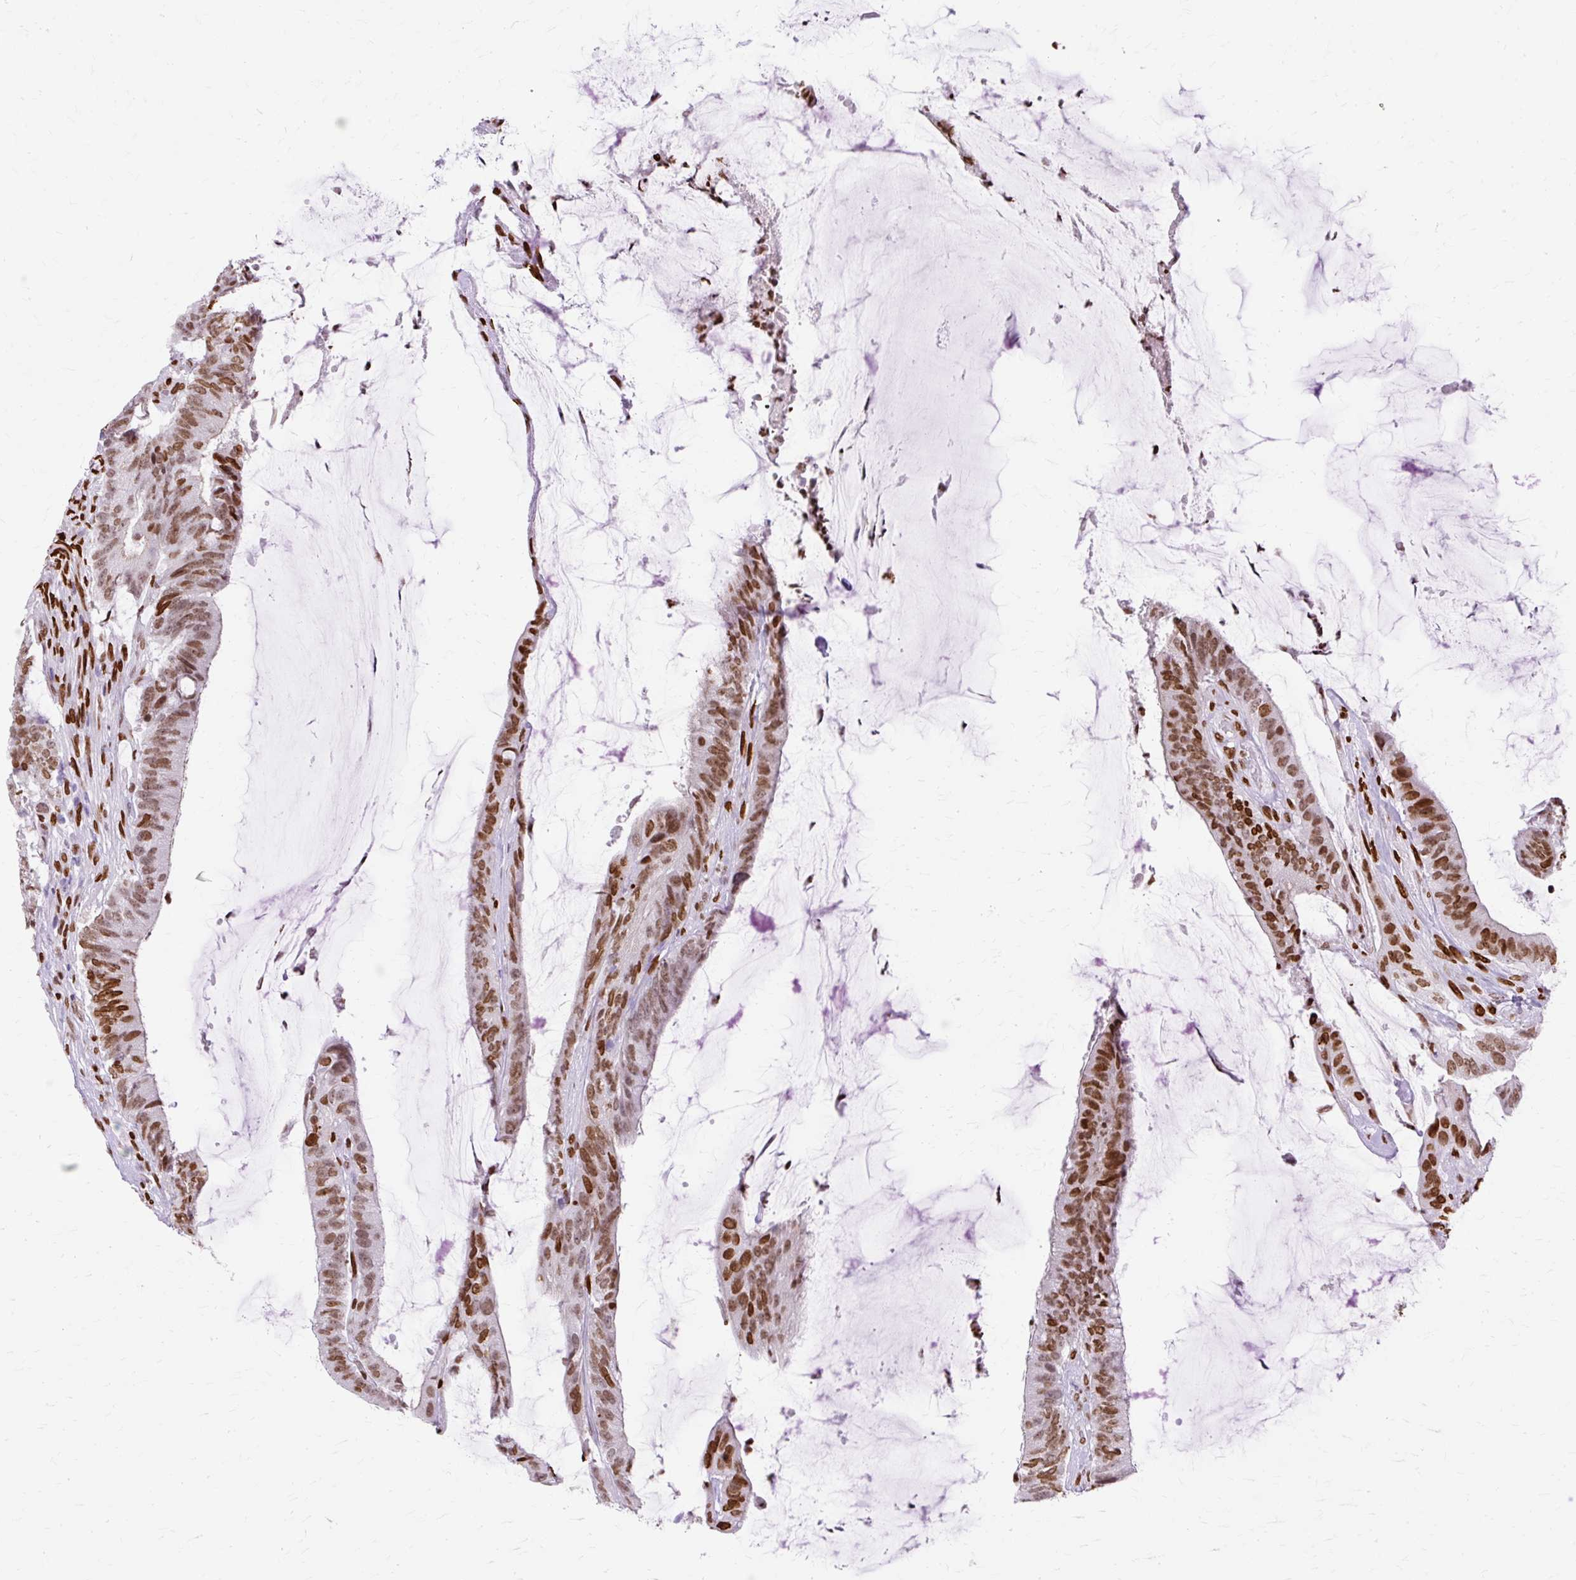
{"staining": {"intensity": "strong", "quantity": ">75%", "location": "nuclear"}, "tissue": "colorectal cancer", "cell_type": "Tumor cells", "image_type": "cancer", "snomed": [{"axis": "morphology", "description": "Adenocarcinoma, NOS"}, {"axis": "topography", "description": "Colon"}], "caption": "Immunohistochemistry (IHC) of colorectal cancer reveals high levels of strong nuclear expression in approximately >75% of tumor cells.", "gene": "TMEM184C", "patient": {"sex": "female", "age": 43}}